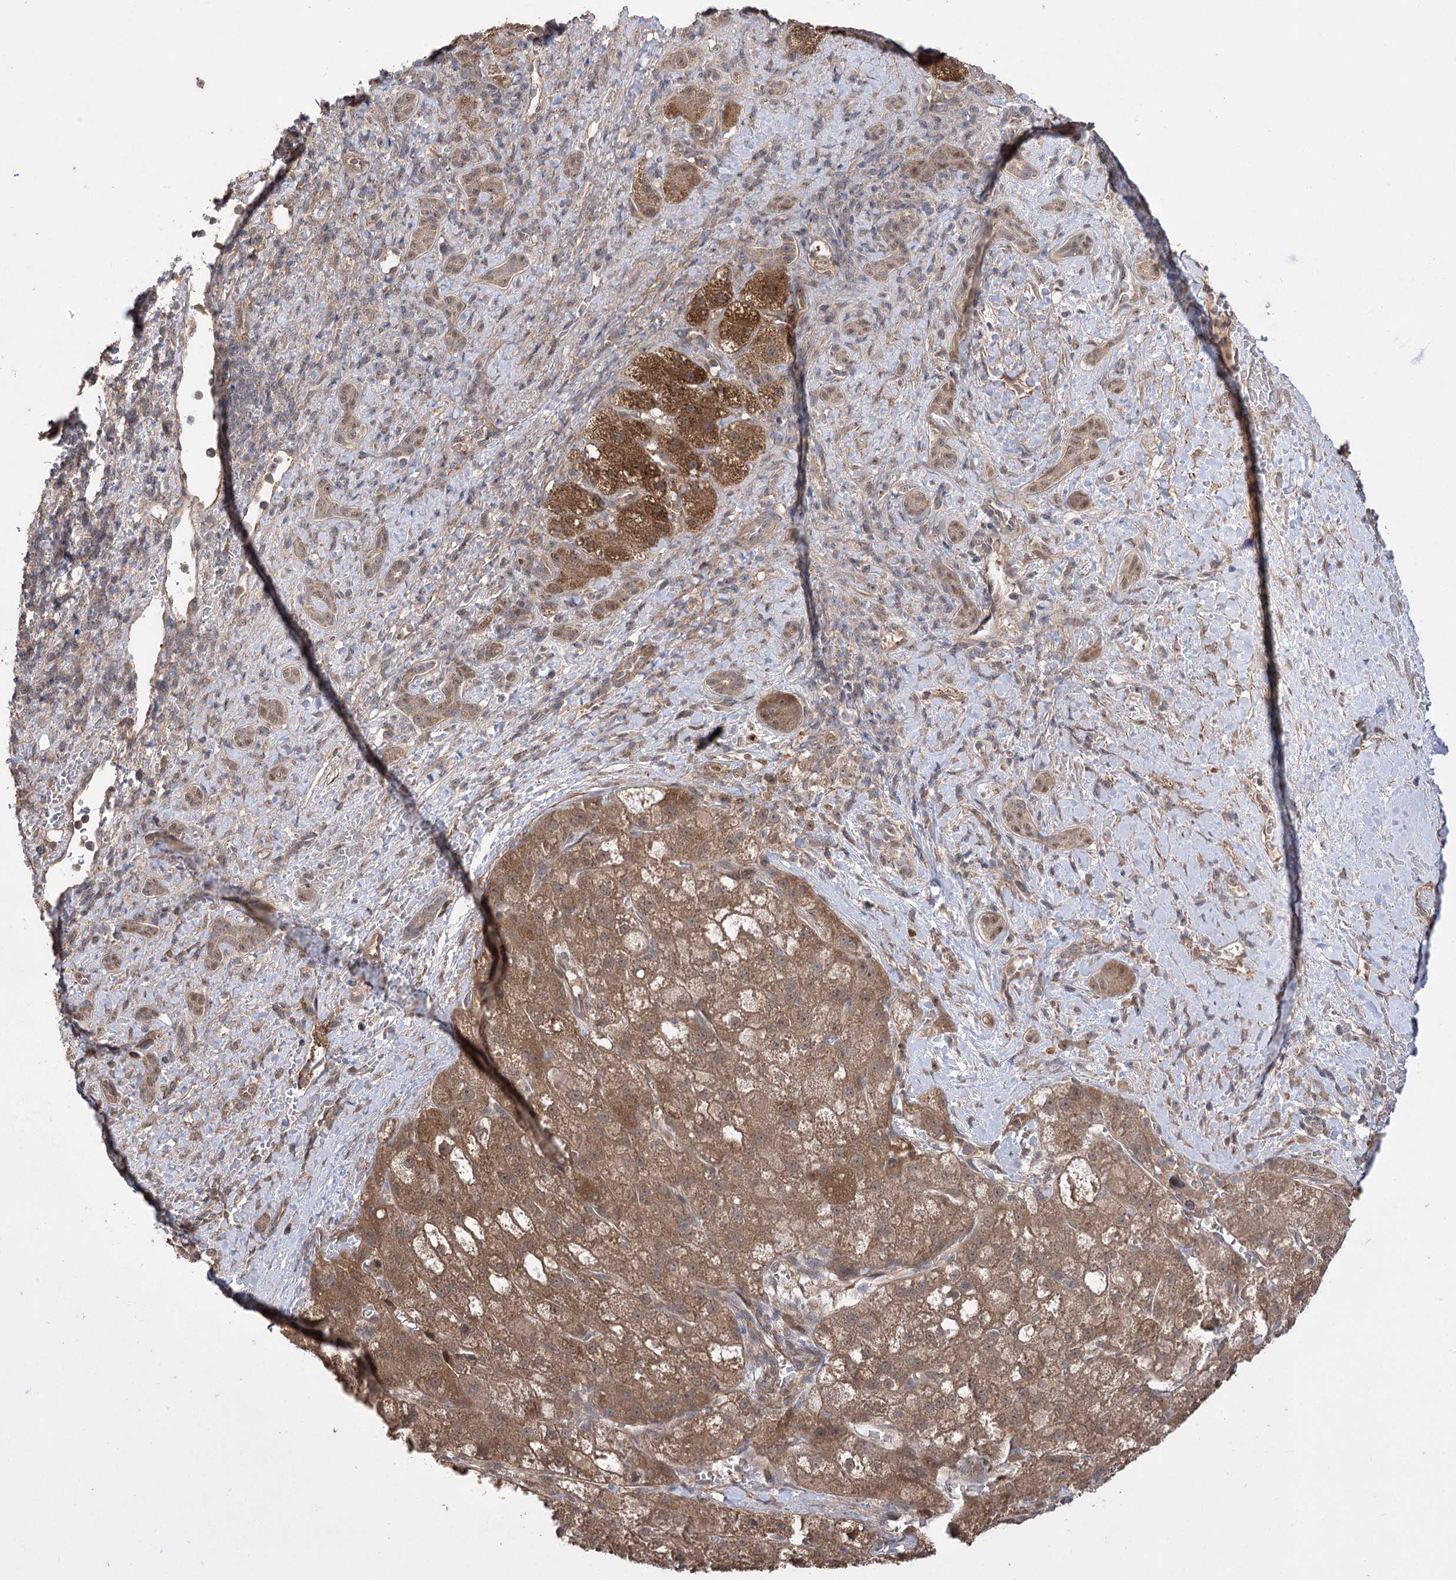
{"staining": {"intensity": "moderate", "quantity": ">75%", "location": "cytoplasmic/membranous"}, "tissue": "liver cancer", "cell_type": "Tumor cells", "image_type": "cancer", "snomed": [{"axis": "morphology", "description": "Normal tissue, NOS"}, {"axis": "morphology", "description": "Carcinoma, Hepatocellular, NOS"}, {"axis": "topography", "description": "Liver"}], "caption": "Immunohistochemical staining of hepatocellular carcinoma (liver) displays medium levels of moderate cytoplasmic/membranous staining in approximately >75% of tumor cells. Using DAB (brown) and hematoxylin (blue) stains, captured at high magnification using brightfield microscopy.", "gene": "TENM2", "patient": {"sex": "male", "age": 57}}